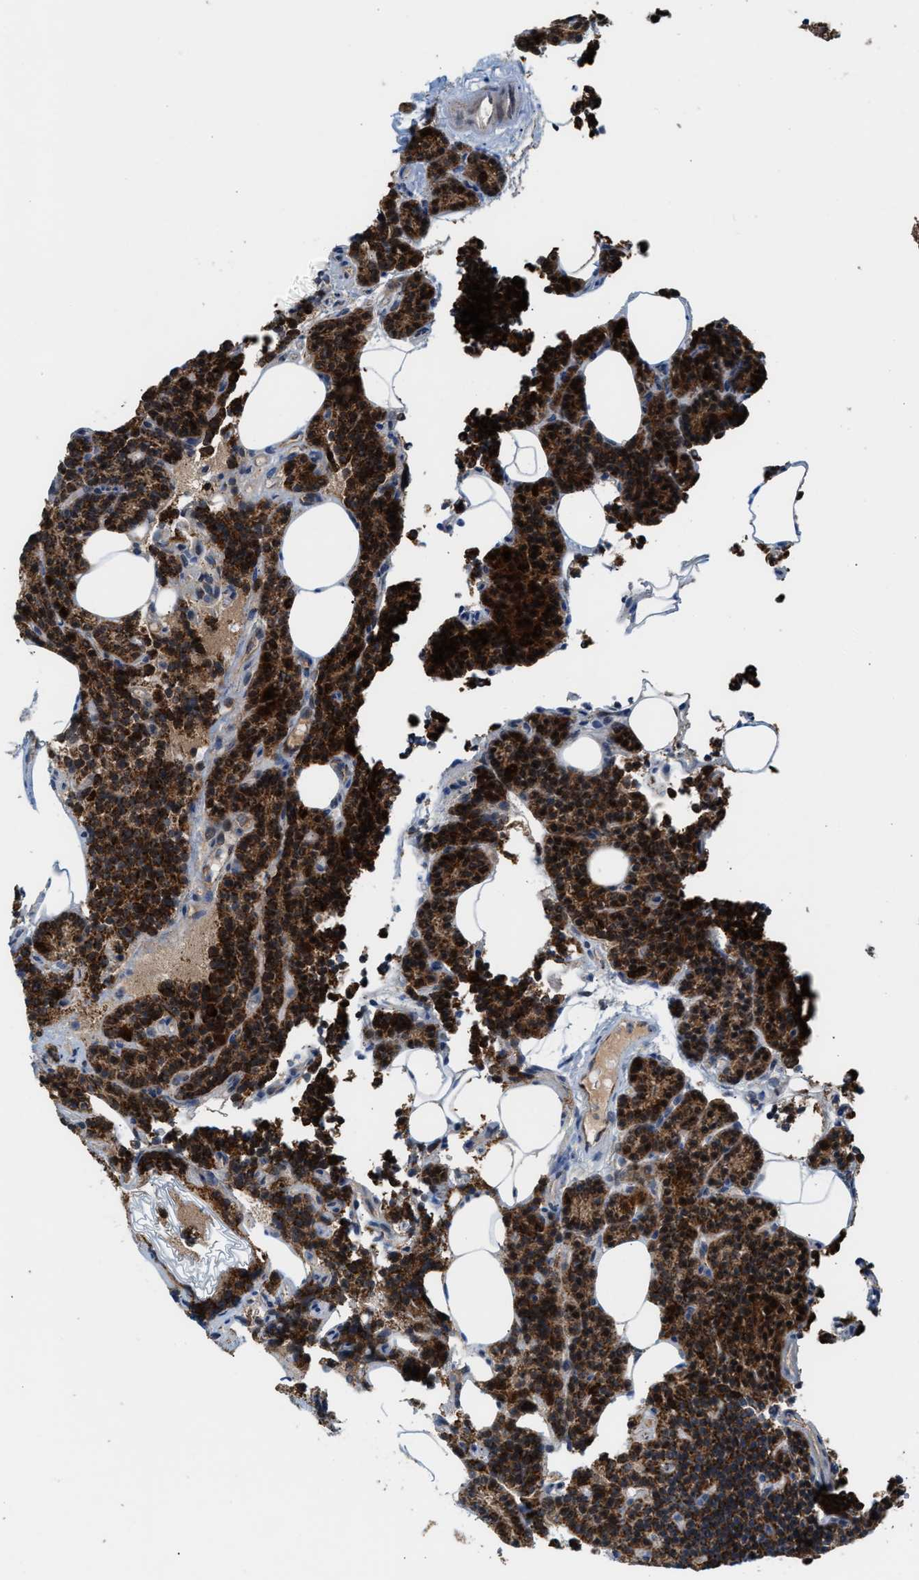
{"staining": {"intensity": "strong", "quantity": ">75%", "location": "cytoplasmic/membranous"}, "tissue": "parathyroid gland", "cell_type": "Glandular cells", "image_type": "normal", "snomed": [{"axis": "morphology", "description": "Normal tissue, NOS"}, {"axis": "morphology", "description": "Adenoma, NOS"}, {"axis": "topography", "description": "Parathyroid gland"}], "caption": "This photomicrograph demonstrates immunohistochemistry (IHC) staining of benign human parathyroid gland, with high strong cytoplasmic/membranous staining in approximately >75% of glandular cells.", "gene": "PMPCA", "patient": {"sex": "female", "age": 43}}